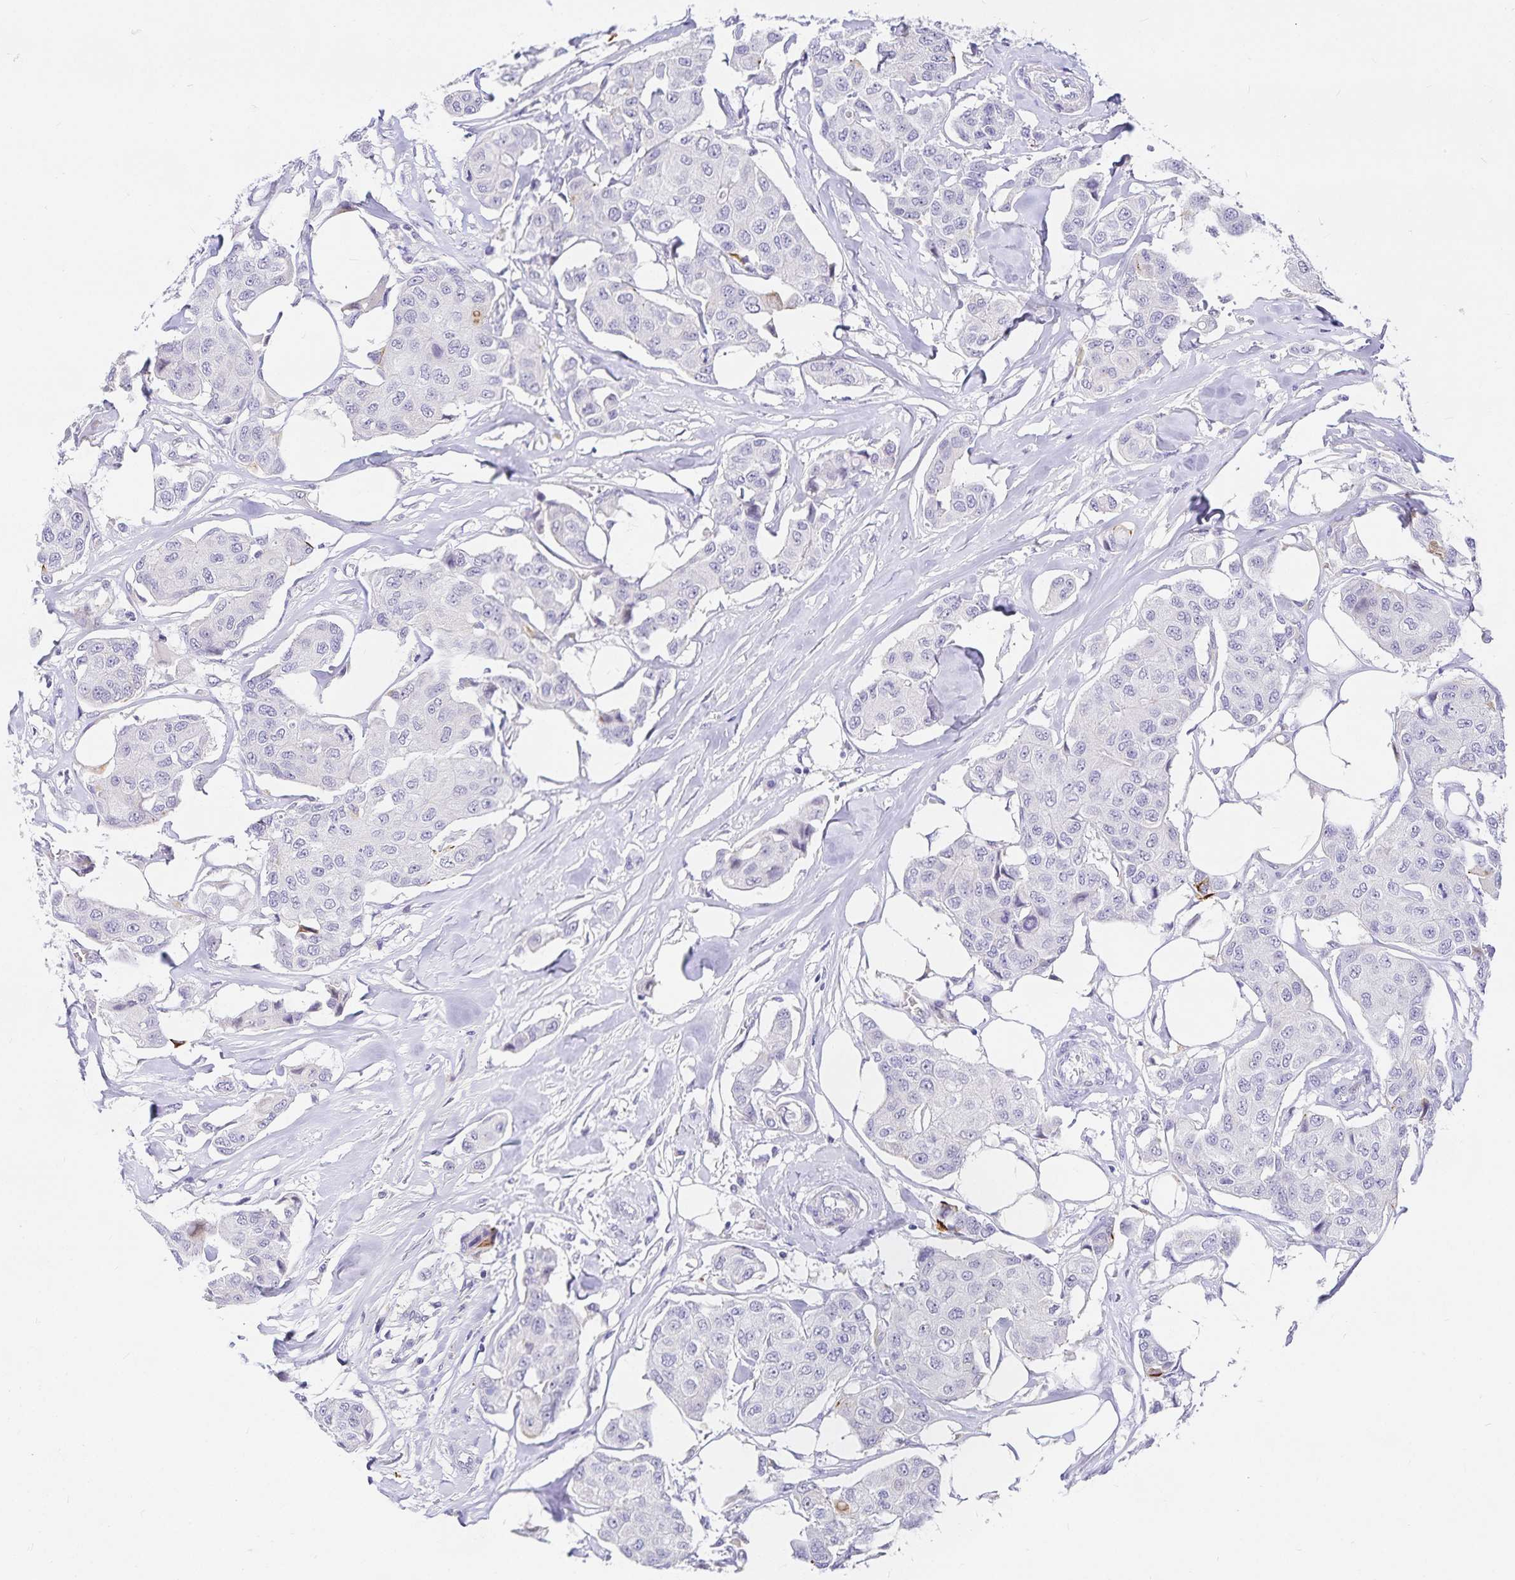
{"staining": {"intensity": "negative", "quantity": "none", "location": "none"}, "tissue": "breast cancer", "cell_type": "Tumor cells", "image_type": "cancer", "snomed": [{"axis": "morphology", "description": "Duct carcinoma"}, {"axis": "topography", "description": "Breast"}, {"axis": "topography", "description": "Lymph node"}], "caption": "Invasive ductal carcinoma (breast) stained for a protein using IHC reveals no positivity tumor cells.", "gene": "KBTBD13", "patient": {"sex": "female", "age": 80}}